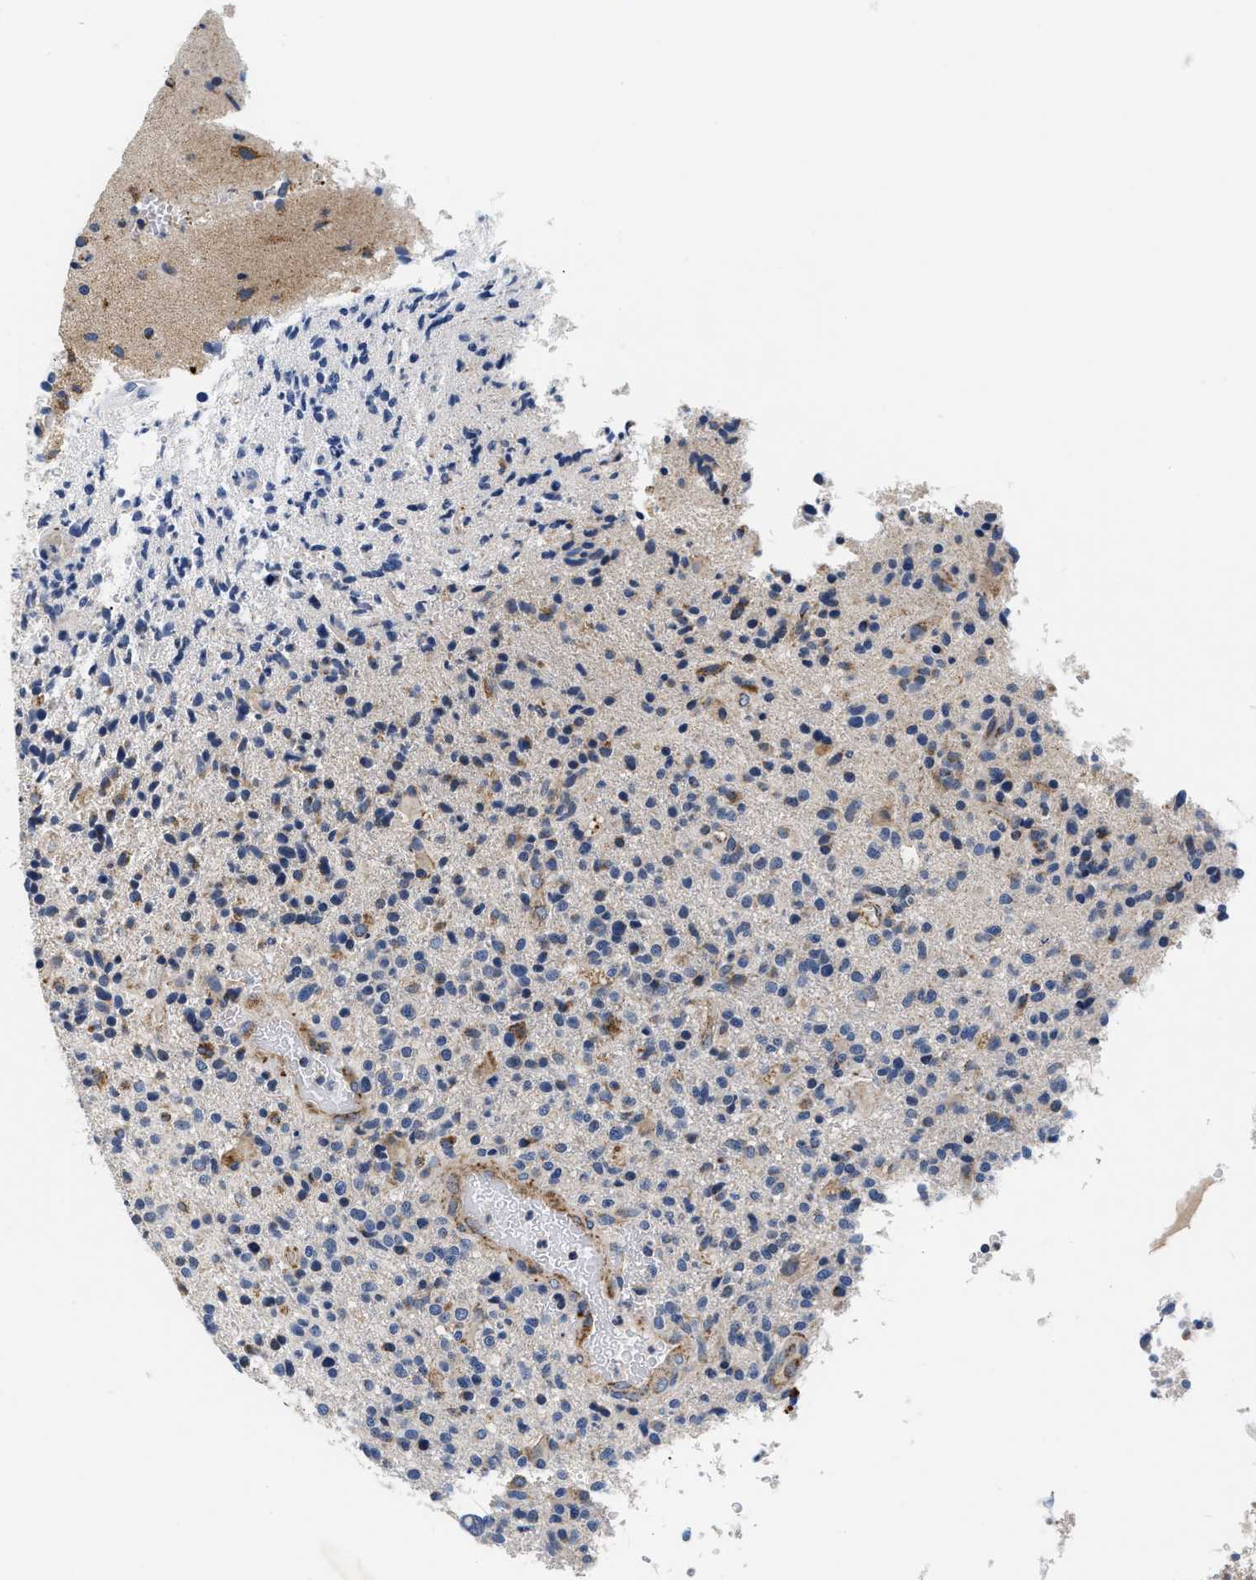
{"staining": {"intensity": "negative", "quantity": "none", "location": "none"}, "tissue": "glioma", "cell_type": "Tumor cells", "image_type": "cancer", "snomed": [{"axis": "morphology", "description": "Glioma, malignant, High grade"}, {"axis": "topography", "description": "Brain"}], "caption": "Micrograph shows no protein staining in tumor cells of malignant glioma (high-grade) tissue. Brightfield microscopy of IHC stained with DAB (3,3'-diaminobenzidine) (brown) and hematoxylin (blue), captured at high magnification.", "gene": "PDP1", "patient": {"sex": "male", "age": 72}}